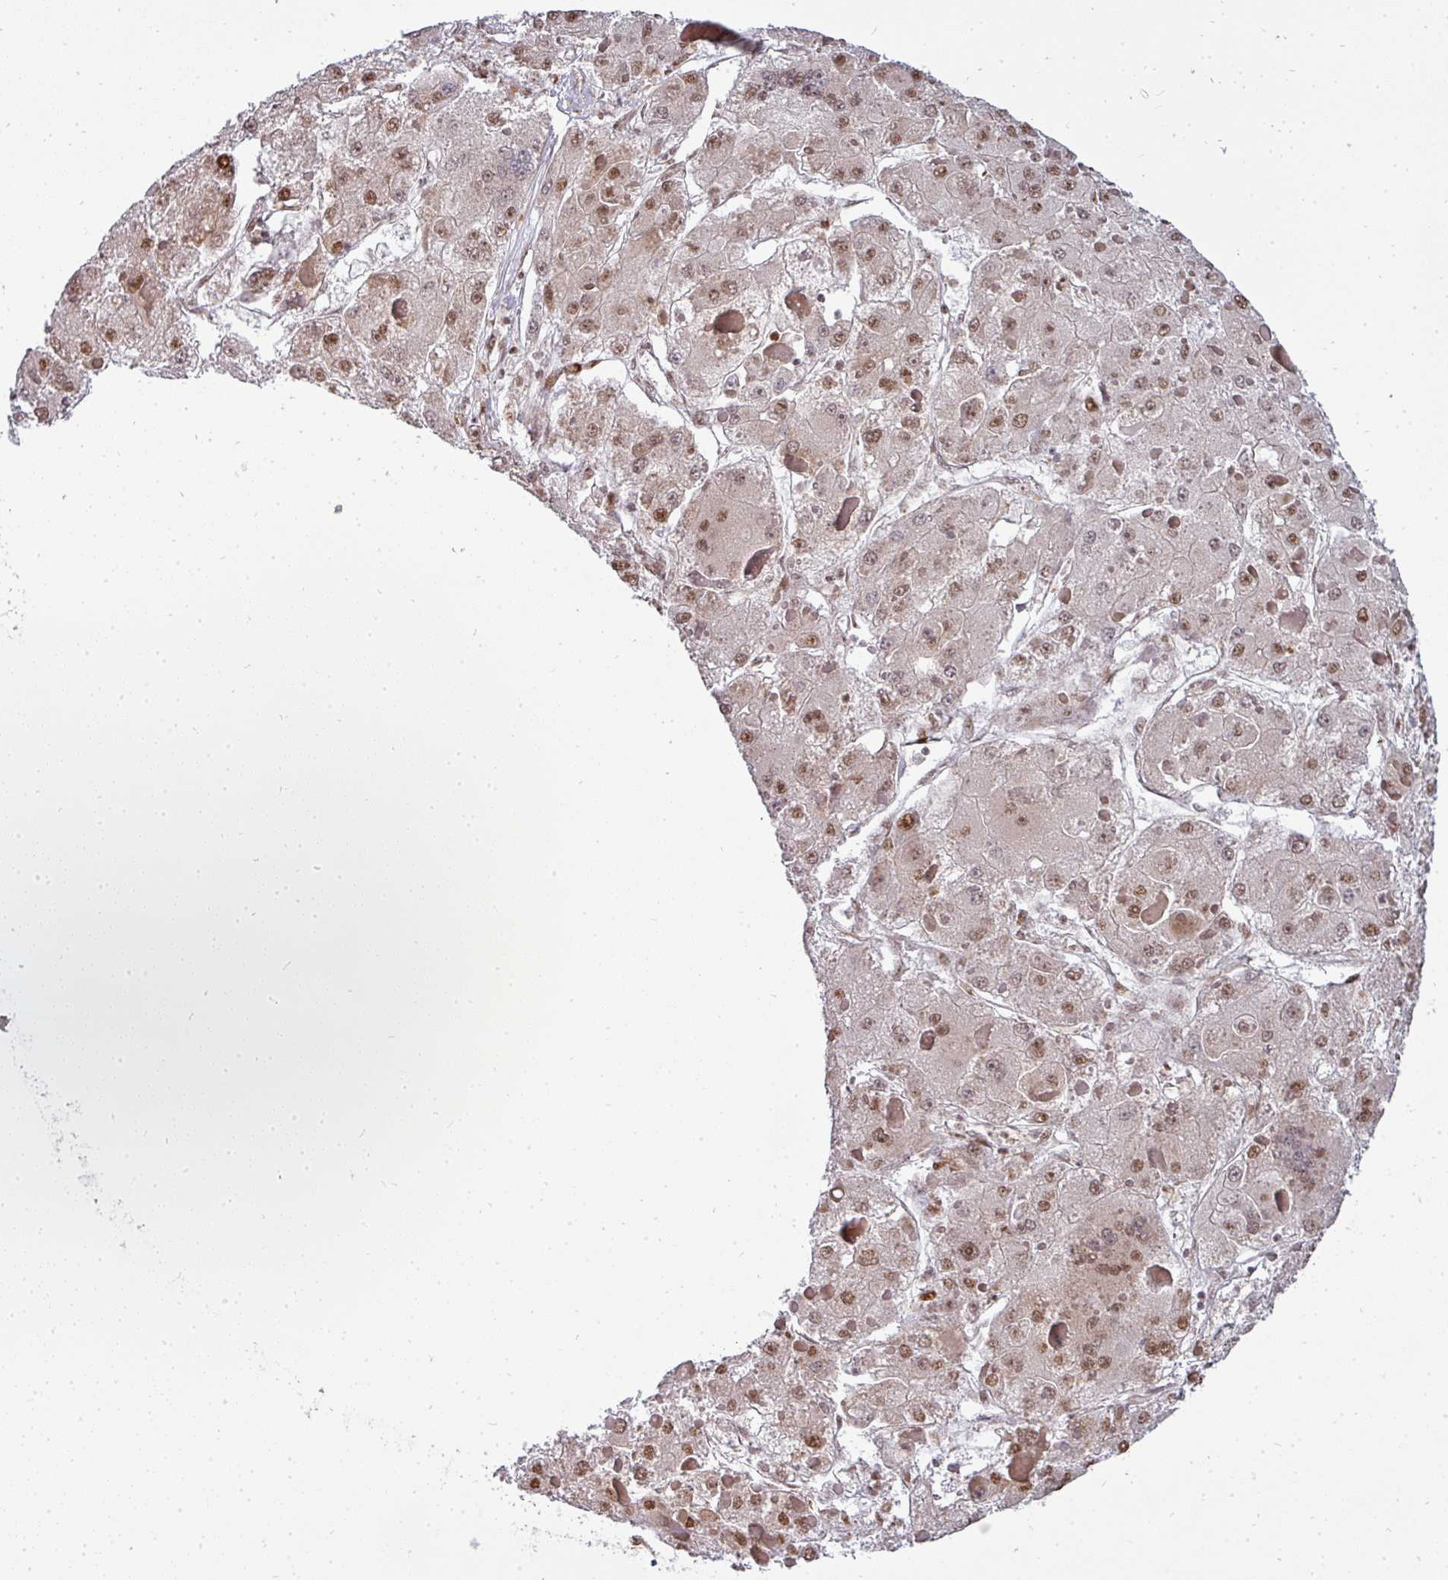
{"staining": {"intensity": "moderate", "quantity": ">75%", "location": "nuclear"}, "tissue": "liver cancer", "cell_type": "Tumor cells", "image_type": "cancer", "snomed": [{"axis": "morphology", "description": "Carcinoma, Hepatocellular, NOS"}, {"axis": "topography", "description": "Liver"}], "caption": "About >75% of tumor cells in human liver hepatocellular carcinoma show moderate nuclear protein positivity as visualized by brown immunohistochemical staining.", "gene": "PATZ1", "patient": {"sex": "female", "age": 73}}